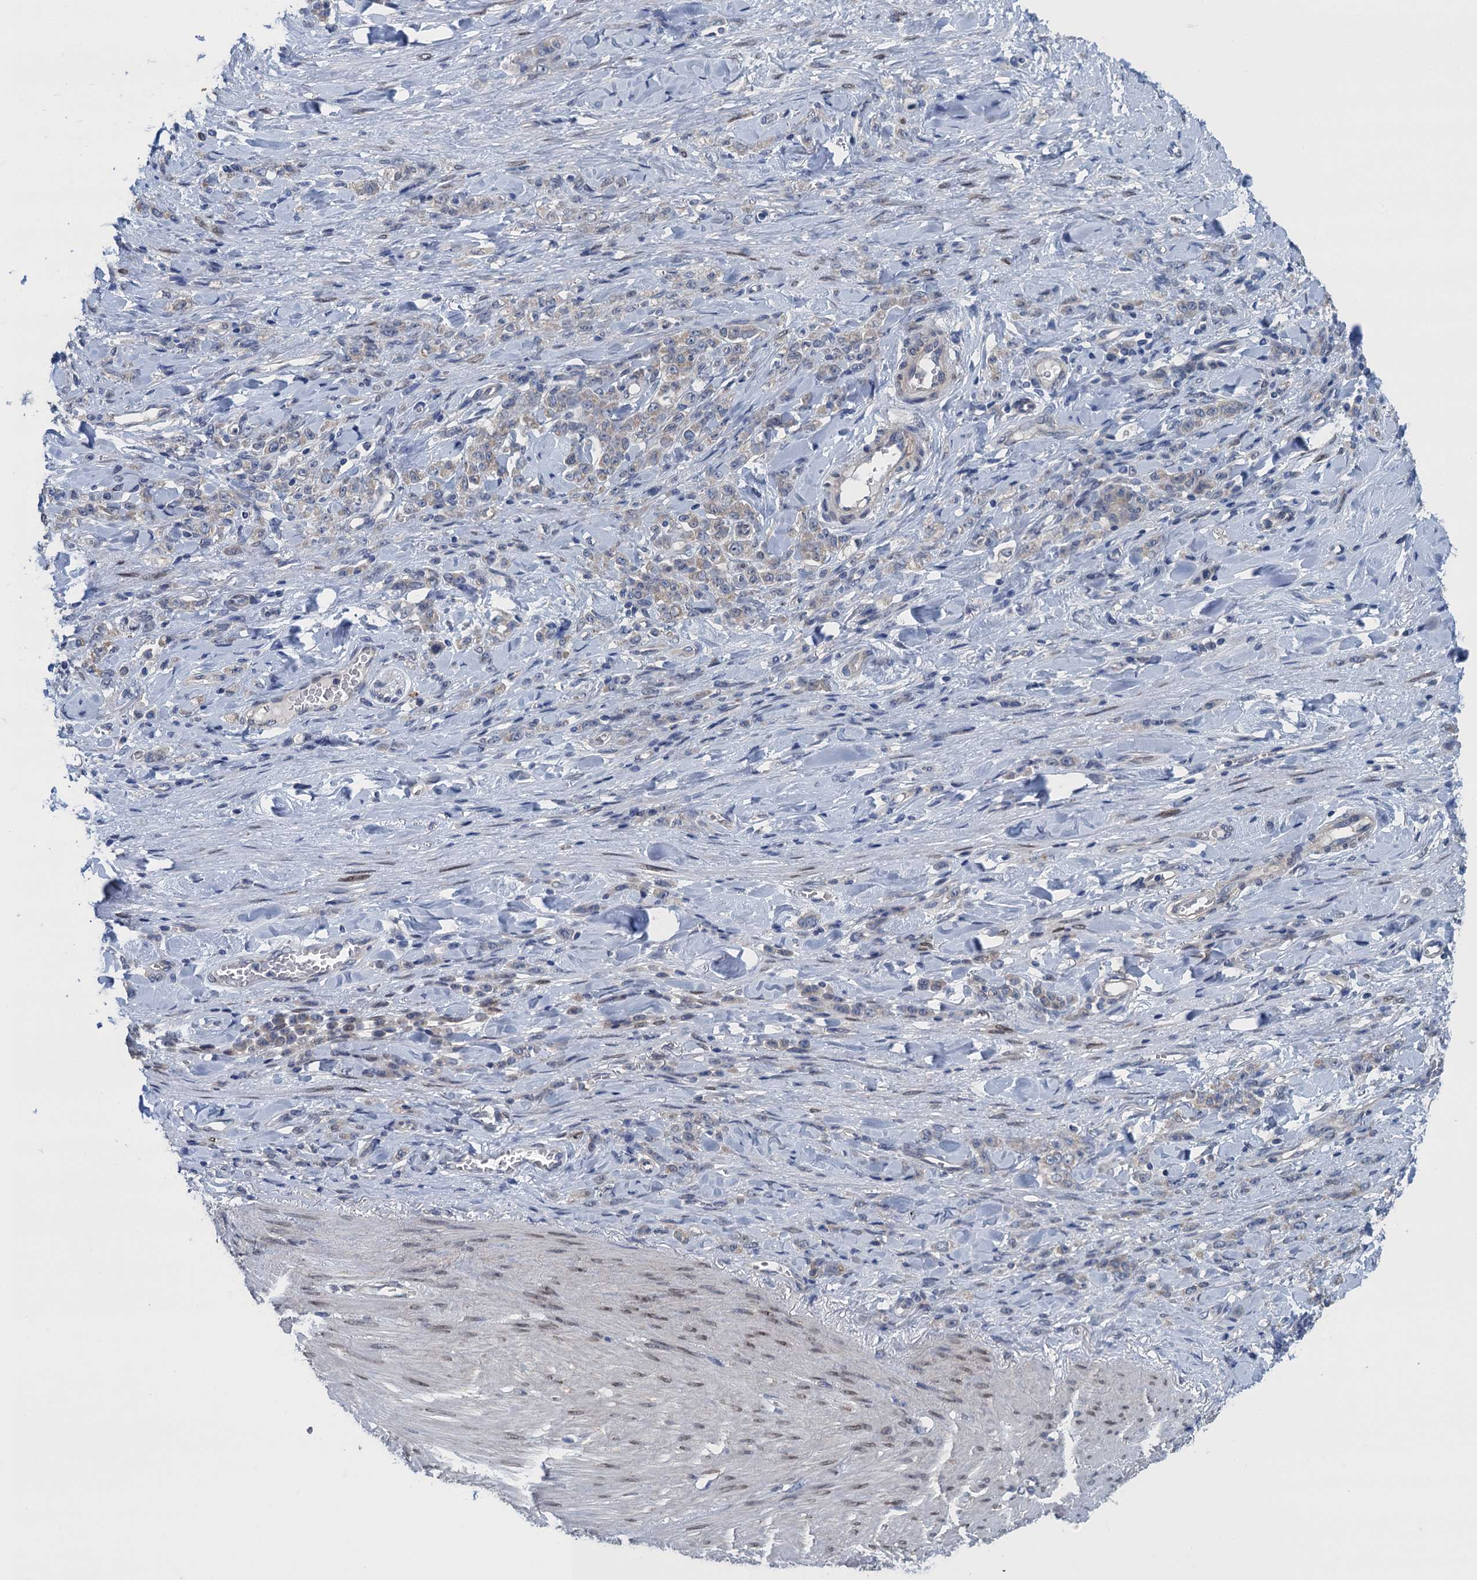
{"staining": {"intensity": "negative", "quantity": "none", "location": "none"}, "tissue": "stomach cancer", "cell_type": "Tumor cells", "image_type": "cancer", "snomed": [{"axis": "morphology", "description": "Normal tissue, NOS"}, {"axis": "morphology", "description": "Adenocarcinoma, NOS"}, {"axis": "topography", "description": "Stomach"}], "caption": "Immunohistochemical staining of human stomach cancer displays no significant expression in tumor cells. (Brightfield microscopy of DAB (3,3'-diaminobenzidine) immunohistochemistry (IHC) at high magnification).", "gene": "CTU2", "patient": {"sex": "male", "age": 82}}